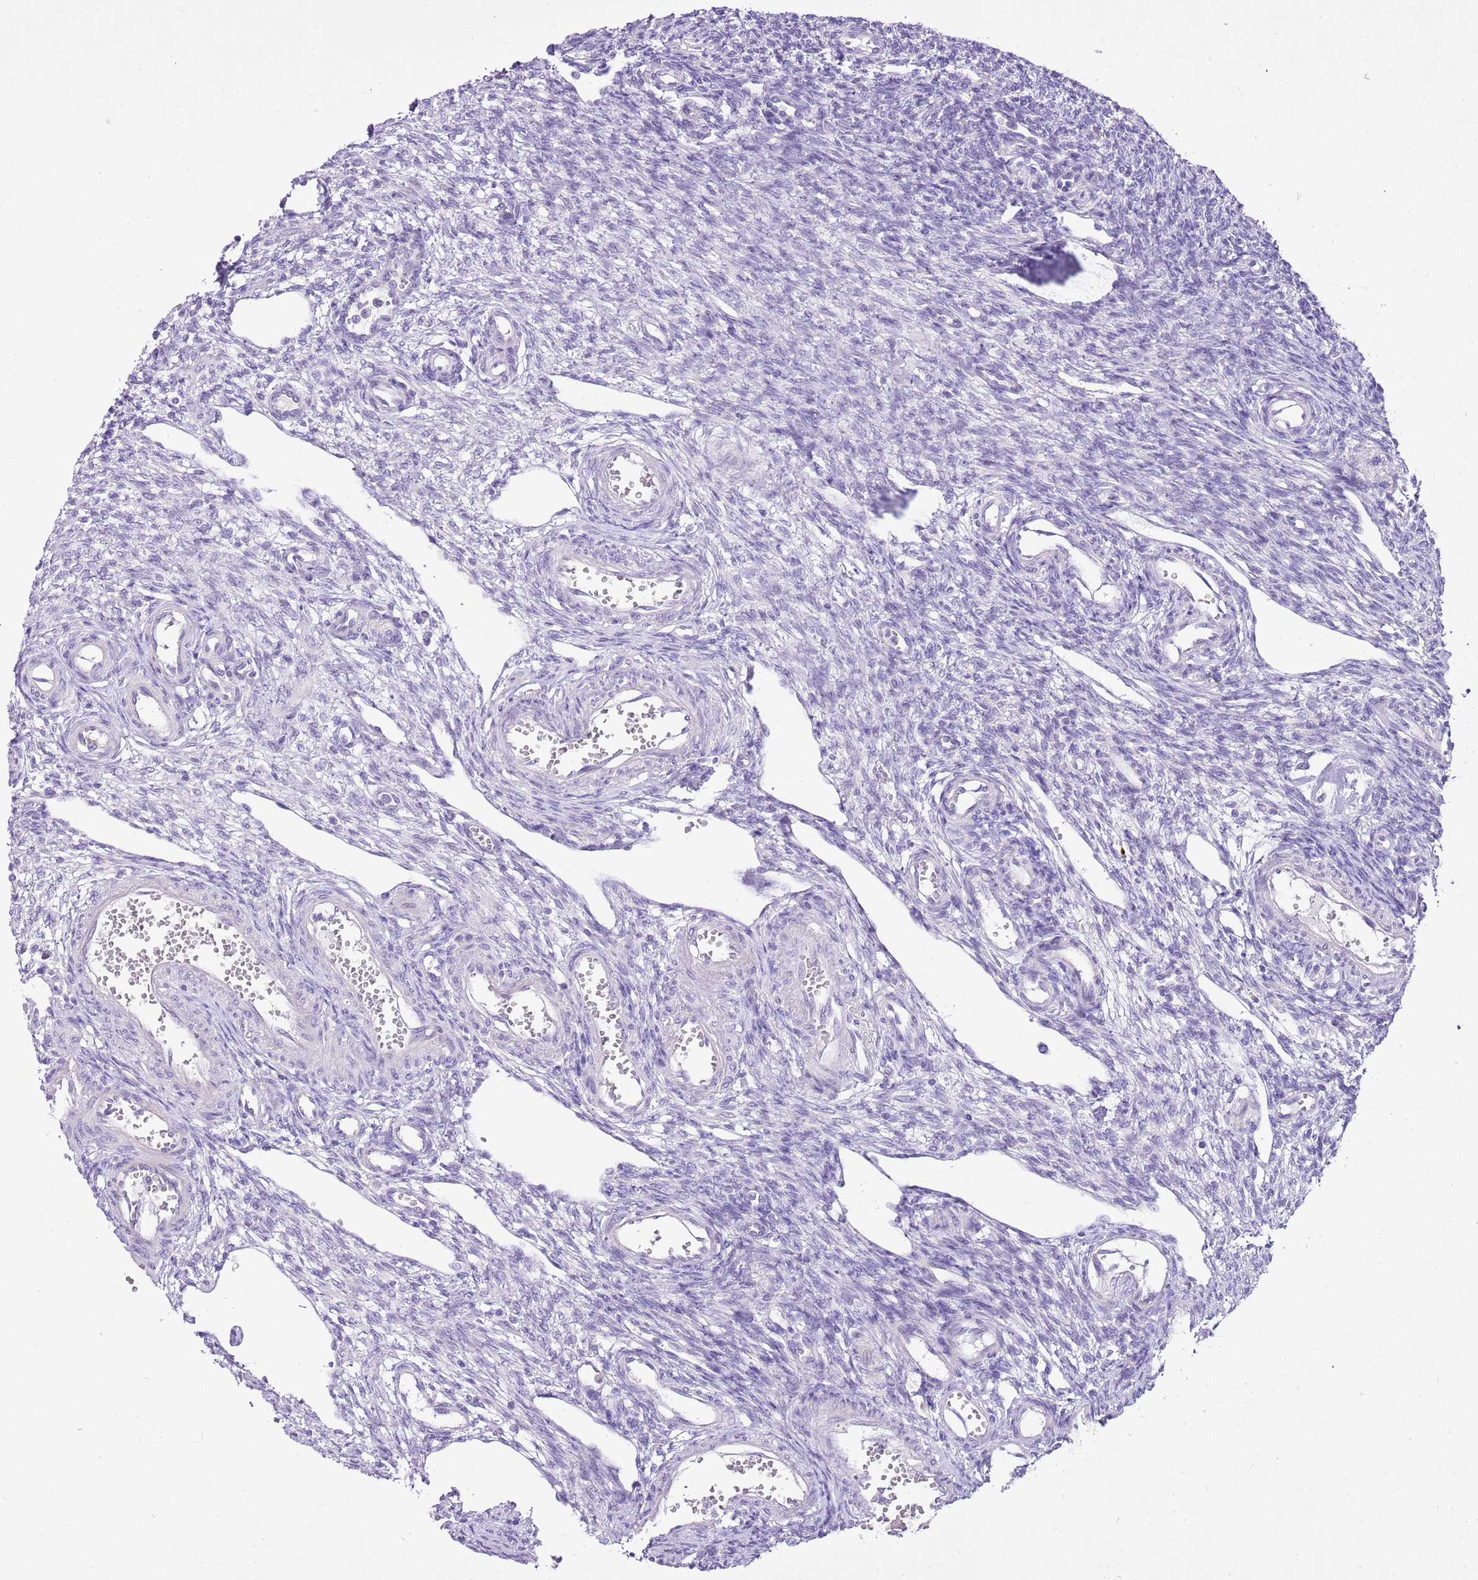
{"staining": {"intensity": "negative", "quantity": "none", "location": "none"}, "tissue": "ovary", "cell_type": "Follicle cells", "image_type": "normal", "snomed": [{"axis": "morphology", "description": "Normal tissue, NOS"}, {"axis": "morphology", "description": "Cyst, NOS"}, {"axis": "topography", "description": "Ovary"}], "caption": "Immunohistochemistry (IHC) micrograph of unremarkable ovary stained for a protein (brown), which exhibits no staining in follicle cells. (DAB IHC visualized using brightfield microscopy, high magnification).", "gene": "XPO7", "patient": {"sex": "female", "age": 33}}